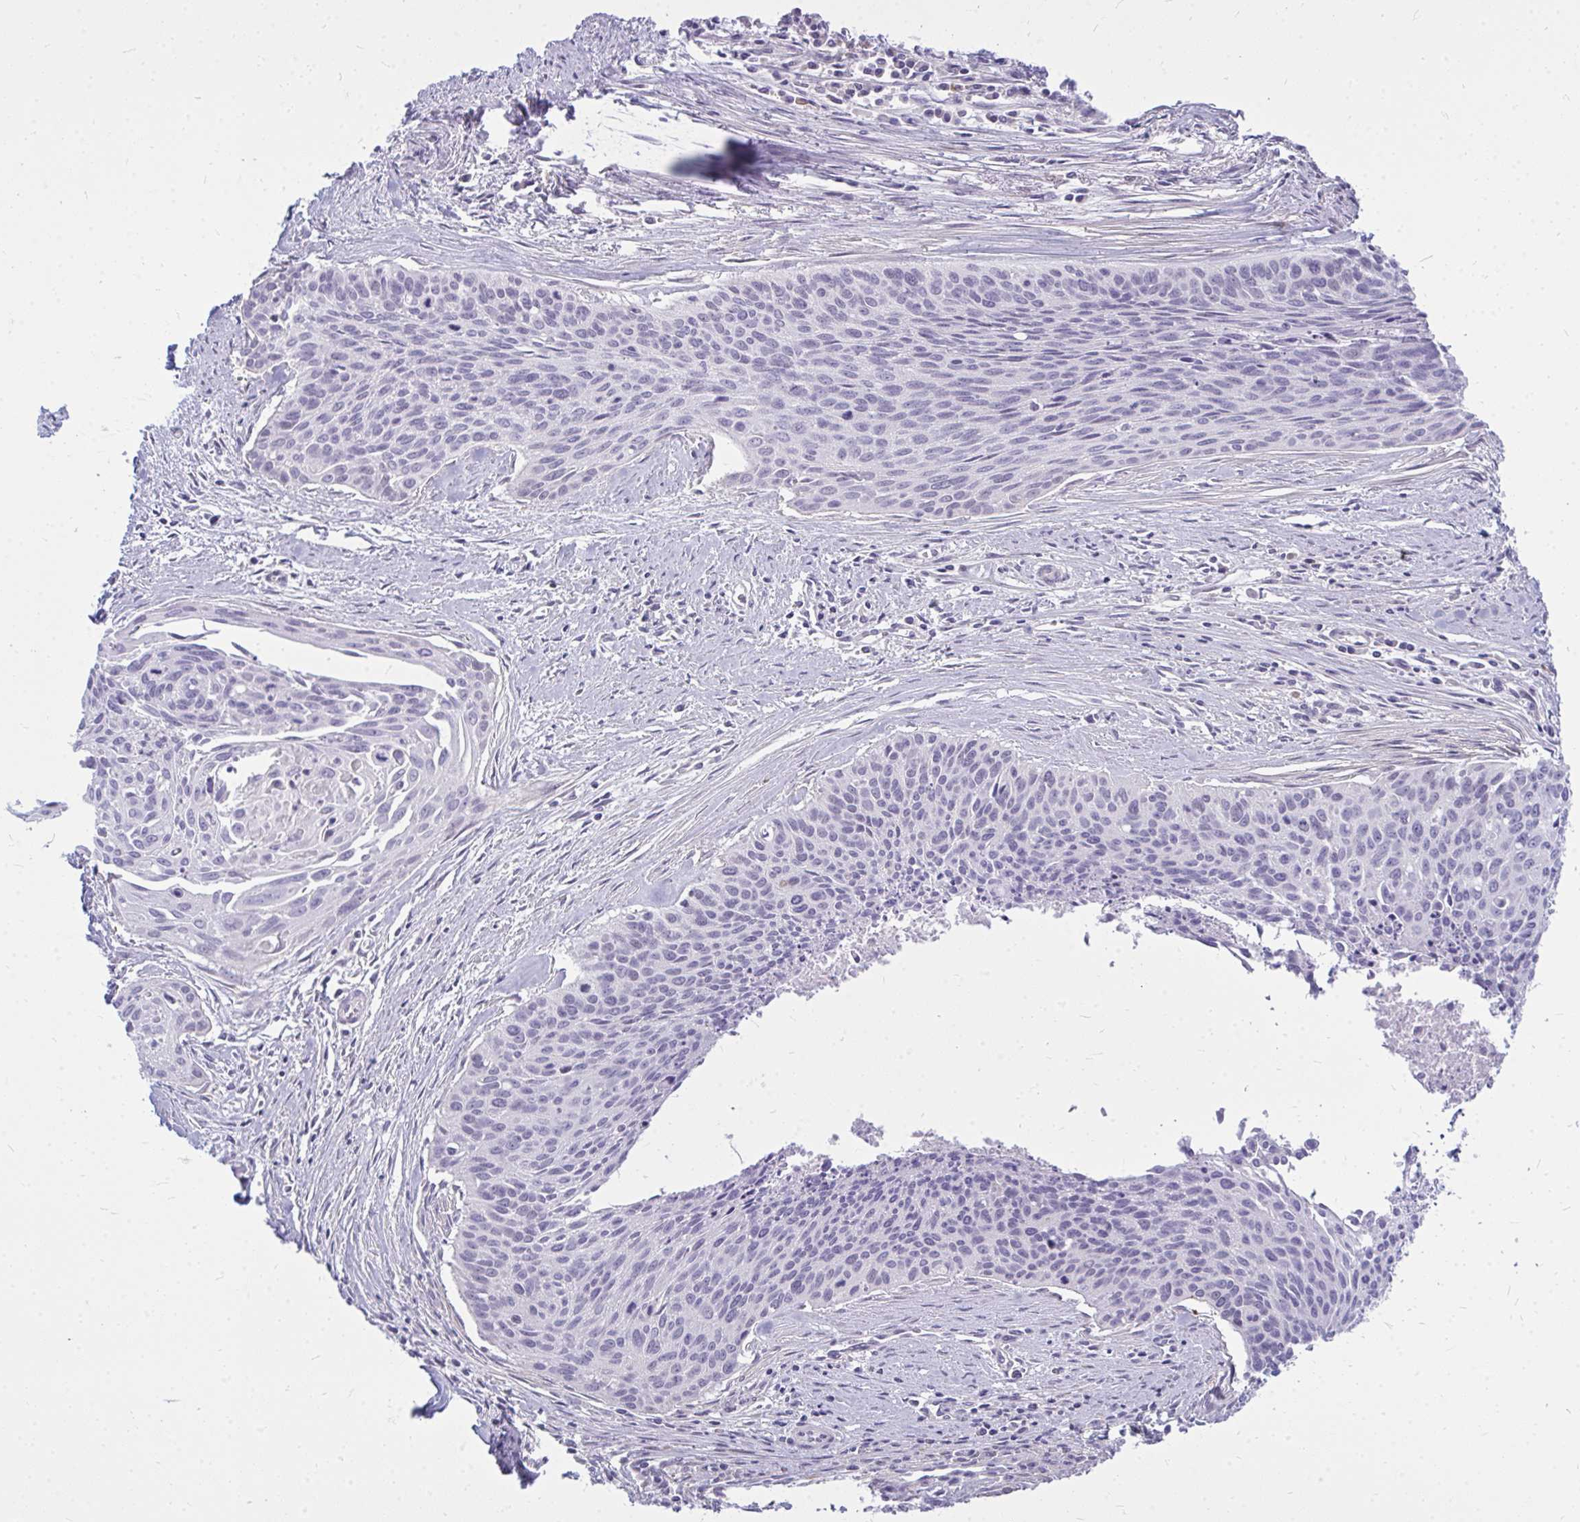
{"staining": {"intensity": "negative", "quantity": "none", "location": "none"}, "tissue": "cervical cancer", "cell_type": "Tumor cells", "image_type": "cancer", "snomed": [{"axis": "morphology", "description": "Squamous cell carcinoma, NOS"}, {"axis": "topography", "description": "Cervix"}], "caption": "A micrograph of human cervical cancer (squamous cell carcinoma) is negative for staining in tumor cells.", "gene": "ZSCAN25", "patient": {"sex": "female", "age": 55}}